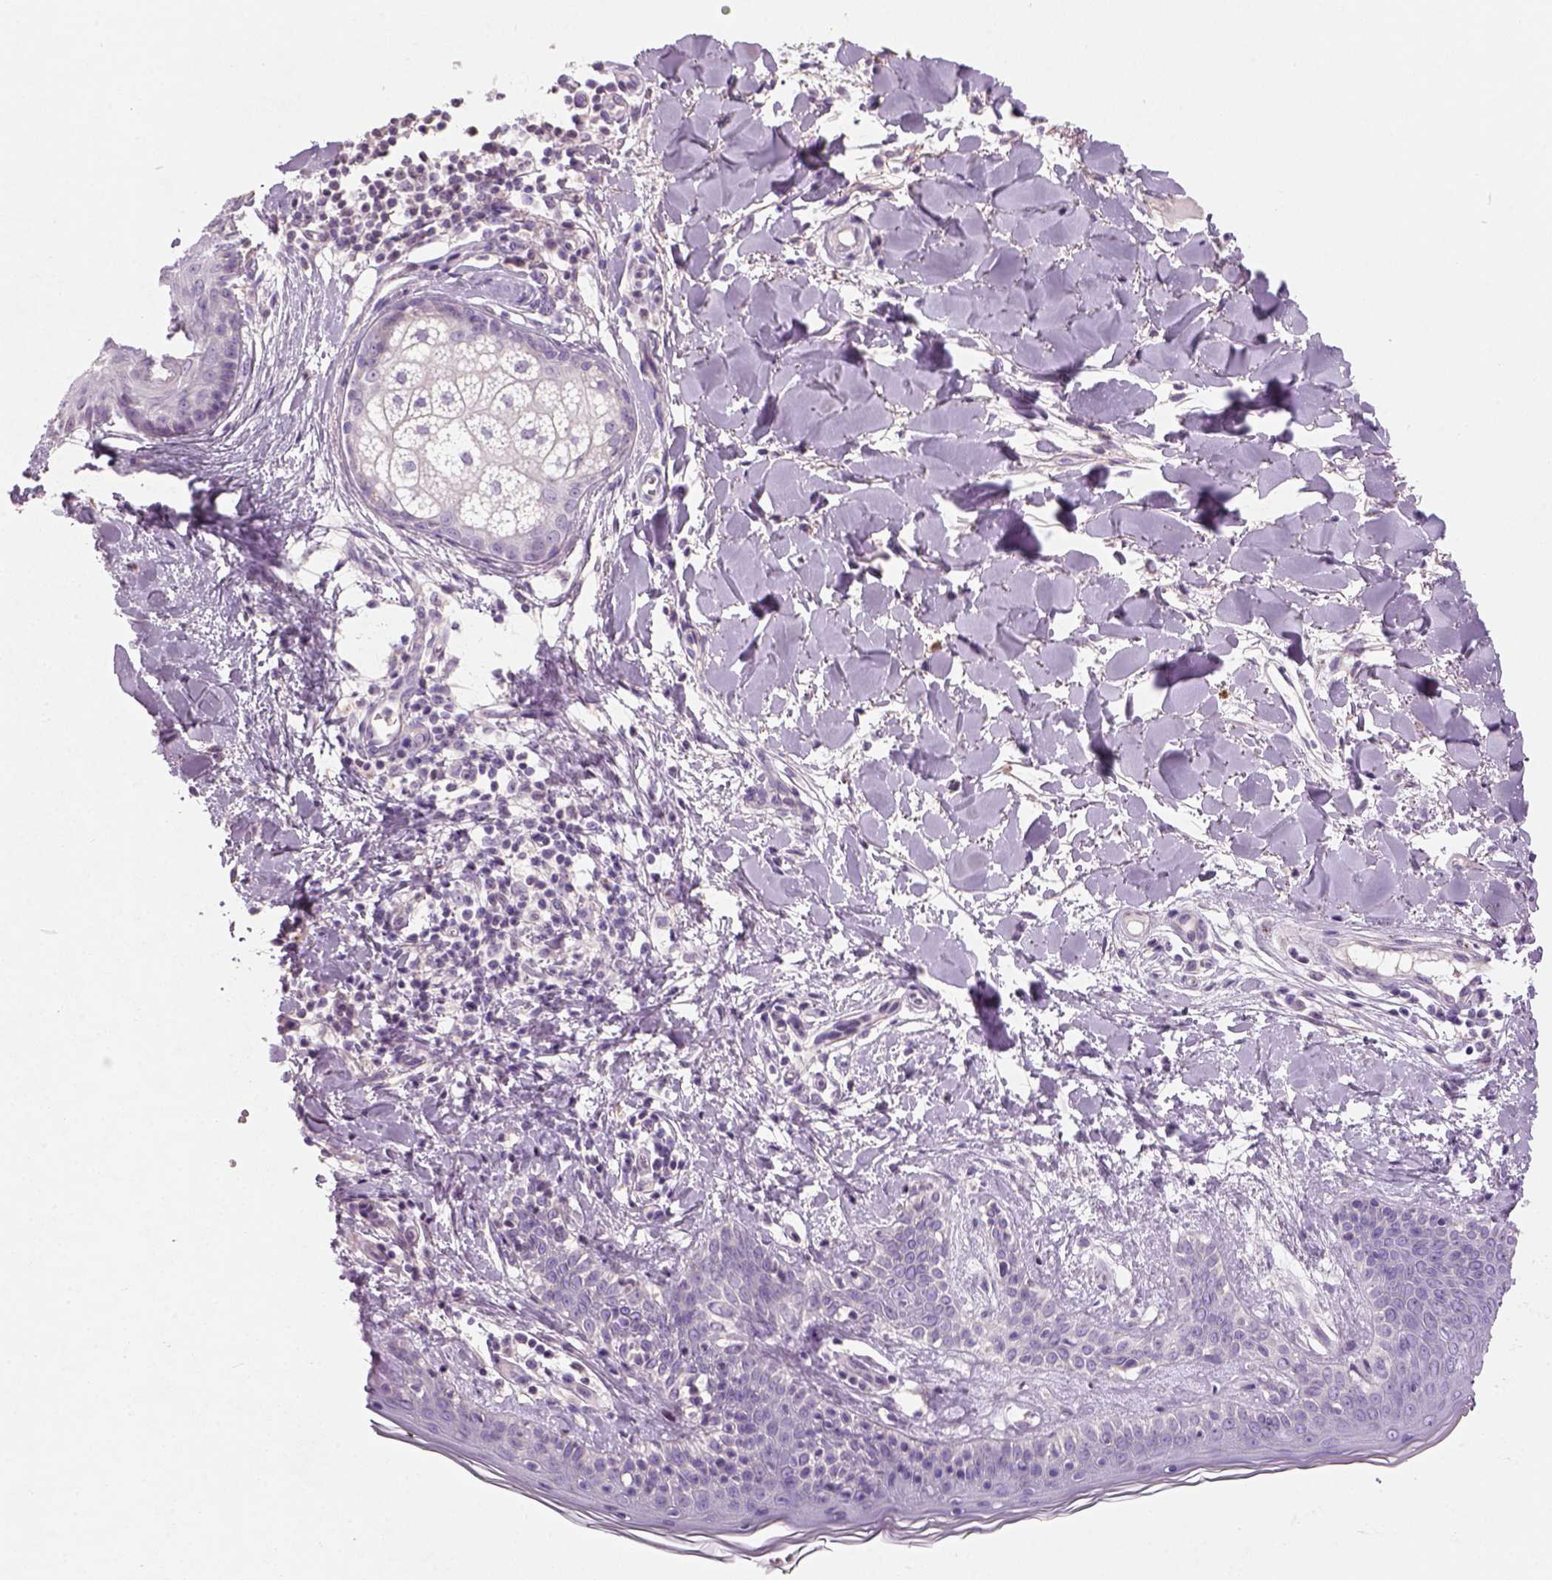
{"staining": {"intensity": "negative", "quantity": "none", "location": "none"}, "tissue": "skin", "cell_type": "Fibroblasts", "image_type": "normal", "snomed": [{"axis": "morphology", "description": "Normal tissue, NOS"}, {"axis": "topography", "description": "Skin"}], "caption": "A high-resolution micrograph shows immunohistochemistry staining of benign skin, which displays no significant expression in fibroblasts. (DAB (3,3'-diaminobenzidine) immunohistochemistry, high magnification).", "gene": "NUDT6", "patient": {"sex": "female", "age": 34}}